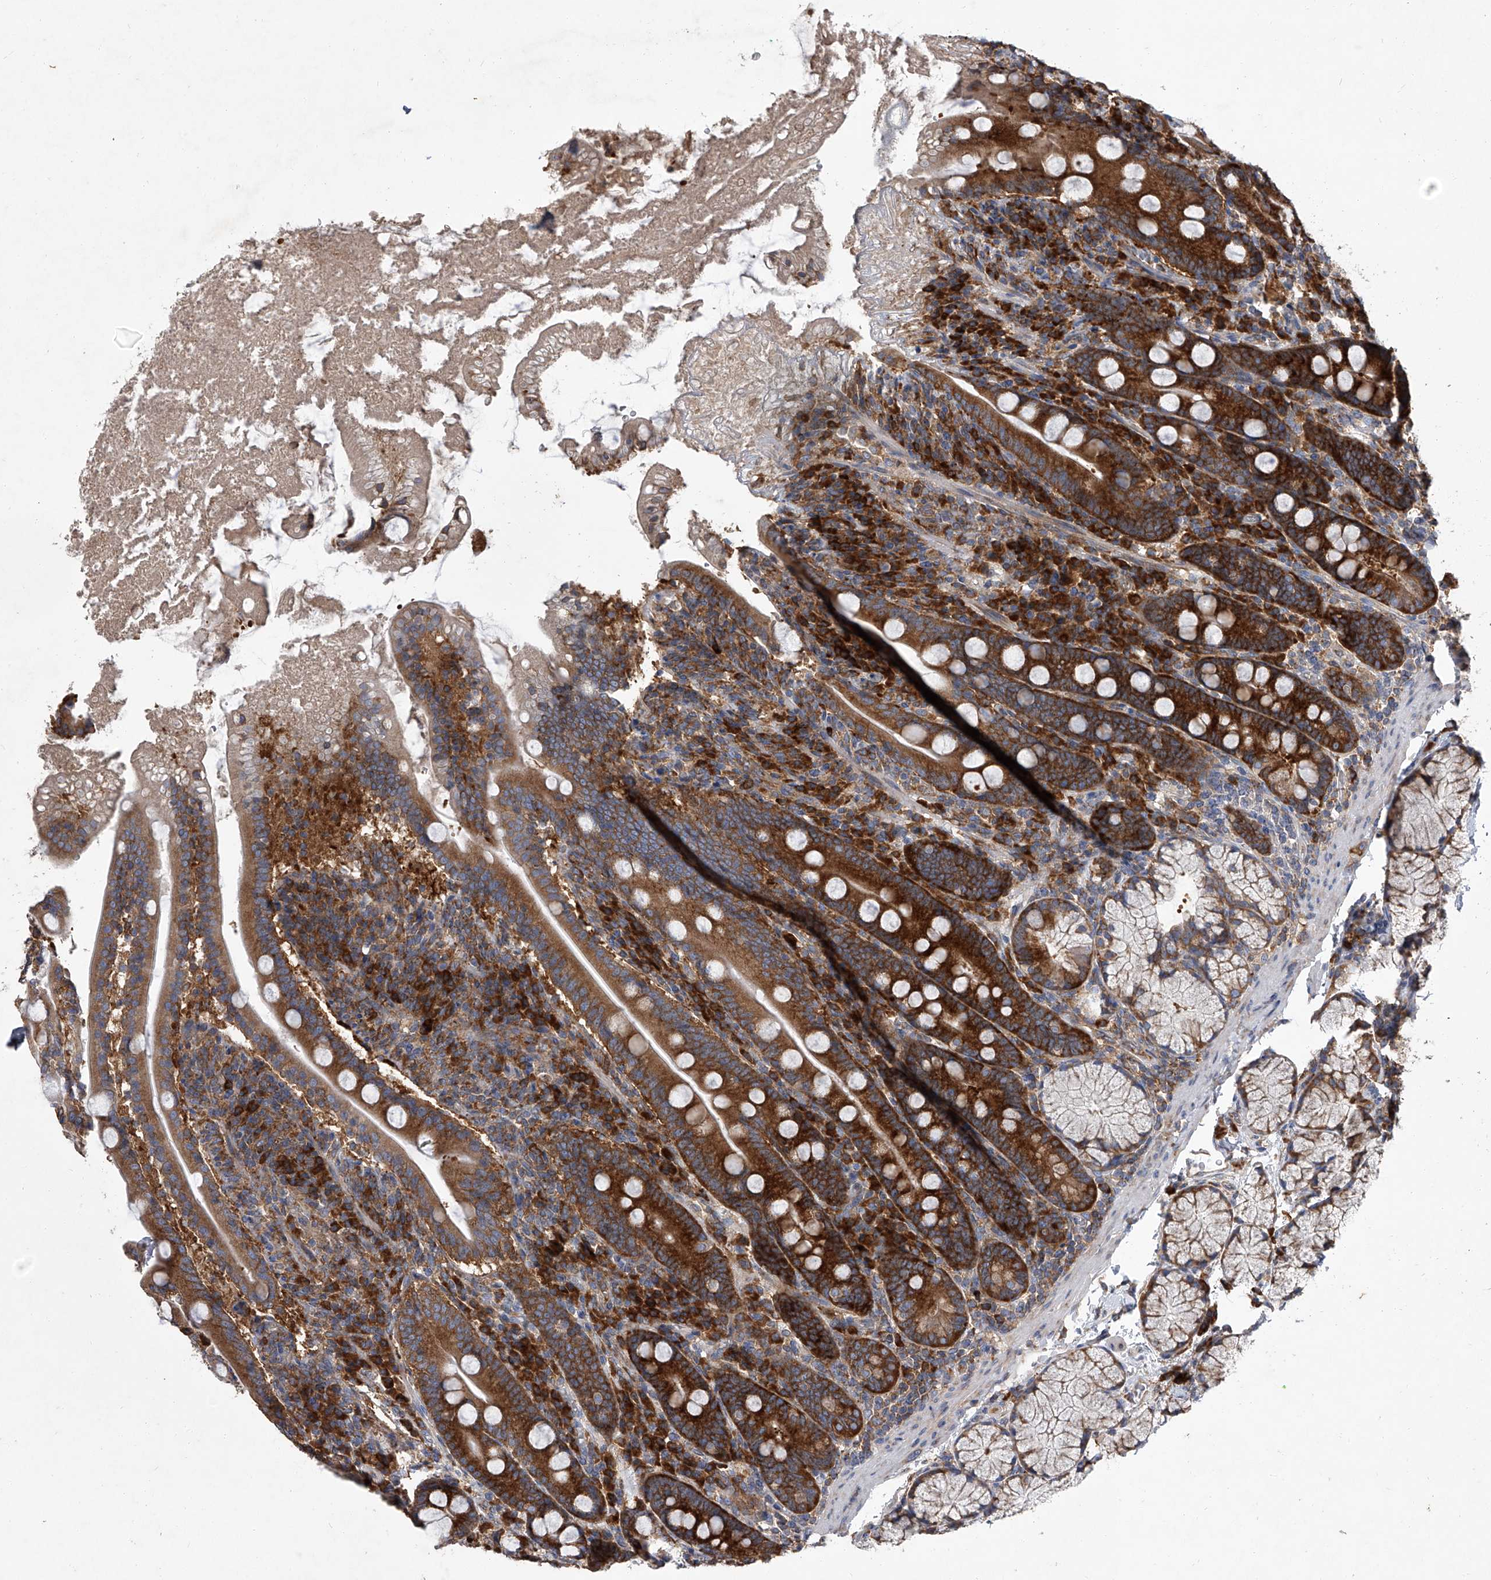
{"staining": {"intensity": "strong", "quantity": ">75%", "location": "cytoplasmic/membranous"}, "tissue": "duodenum", "cell_type": "Glandular cells", "image_type": "normal", "snomed": [{"axis": "morphology", "description": "Normal tissue, NOS"}, {"axis": "topography", "description": "Duodenum"}], "caption": "IHC of unremarkable duodenum shows high levels of strong cytoplasmic/membranous positivity in about >75% of glandular cells.", "gene": "EIF2S2", "patient": {"sex": "male", "age": 35}}